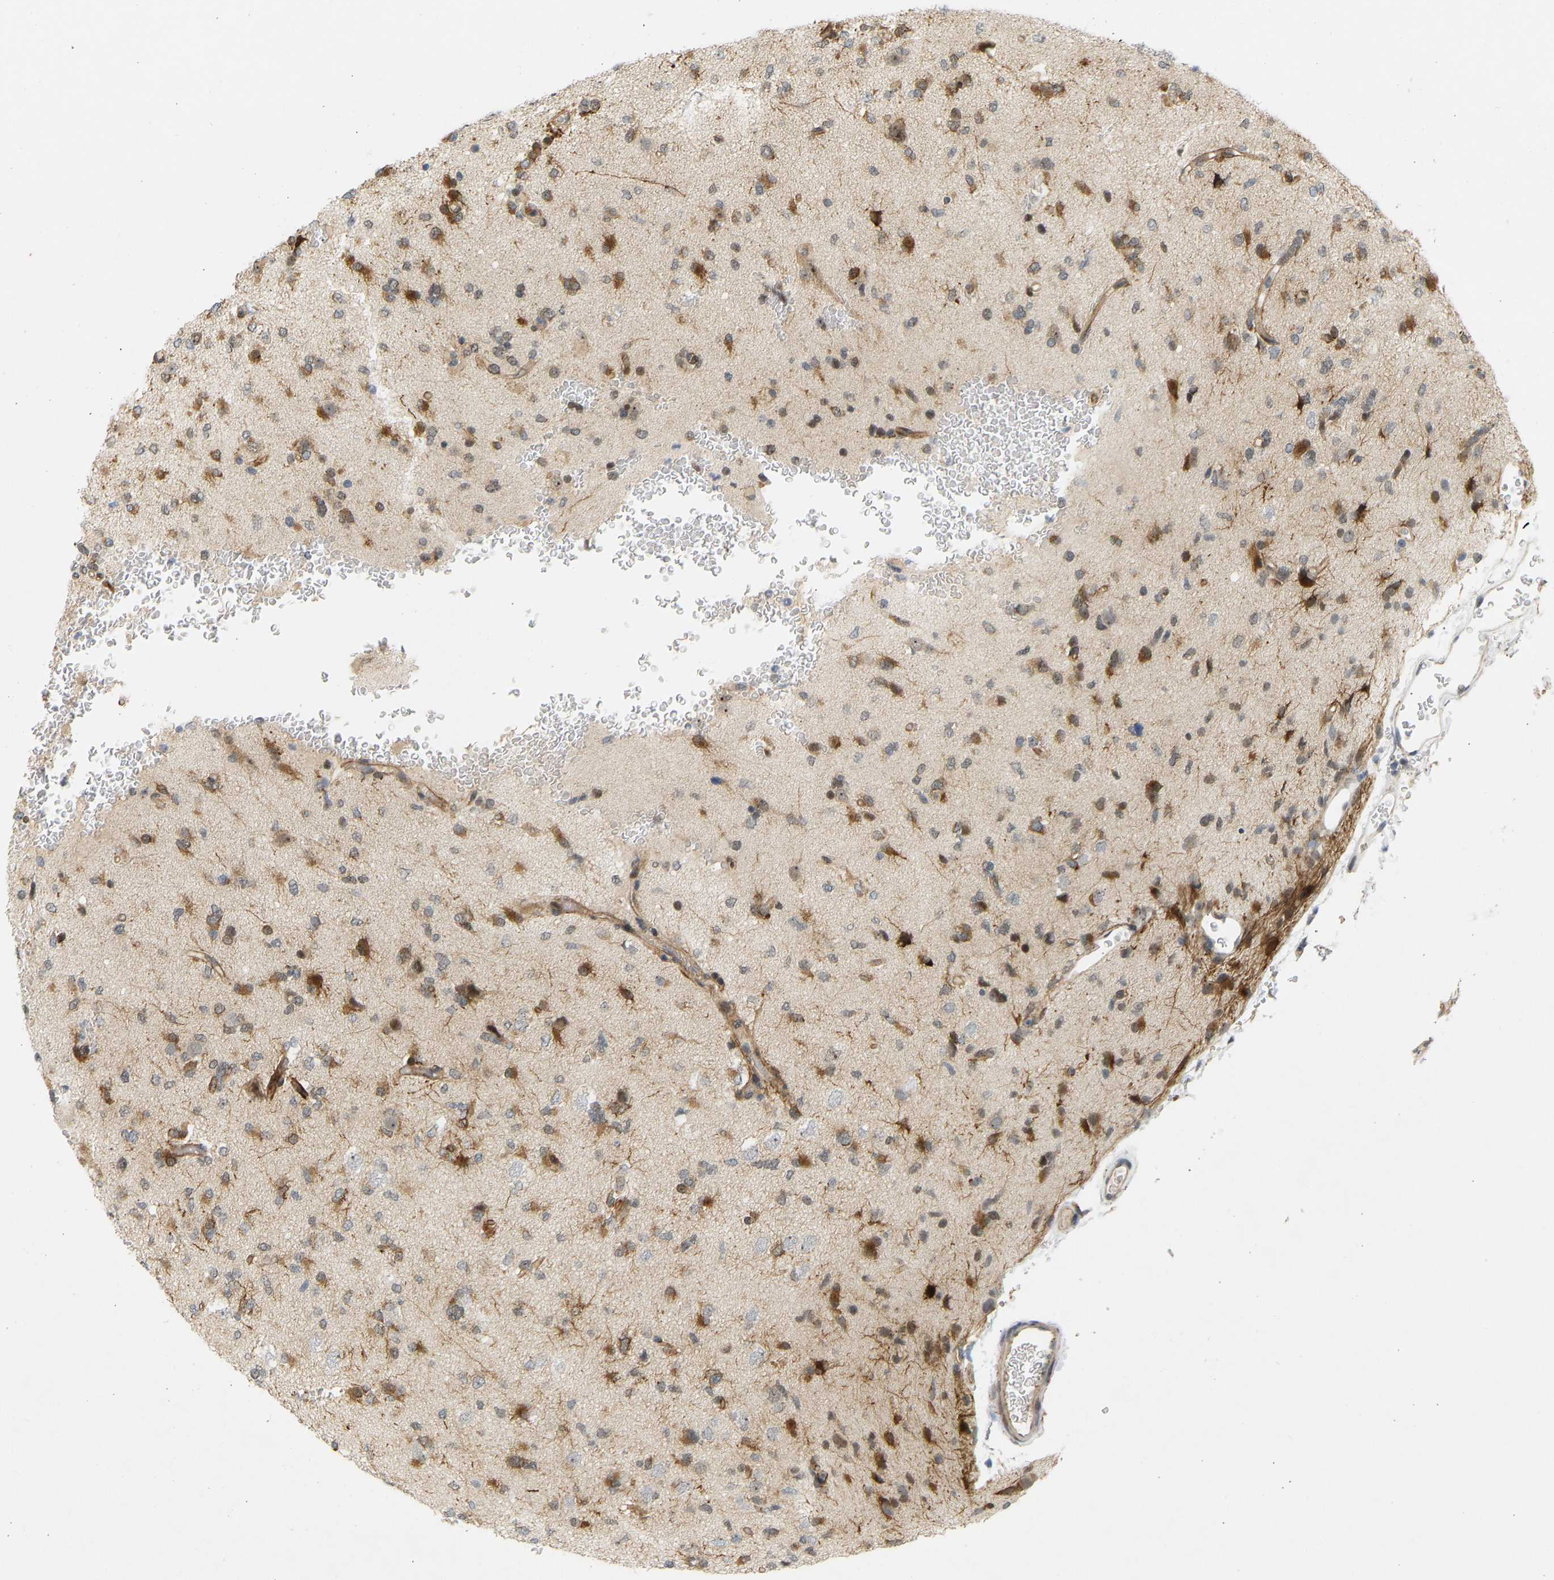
{"staining": {"intensity": "moderate", "quantity": ">75%", "location": "cytoplasmic/membranous,nuclear"}, "tissue": "glioma", "cell_type": "Tumor cells", "image_type": "cancer", "snomed": [{"axis": "morphology", "description": "Glioma, malignant, Low grade"}, {"axis": "topography", "description": "Brain"}], "caption": "IHC histopathology image of glioma stained for a protein (brown), which shows medium levels of moderate cytoplasmic/membranous and nuclear expression in approximately >75% of tumor cells.", "gene": "BAG1", "patient": {"sex": "female", "age": 22}}